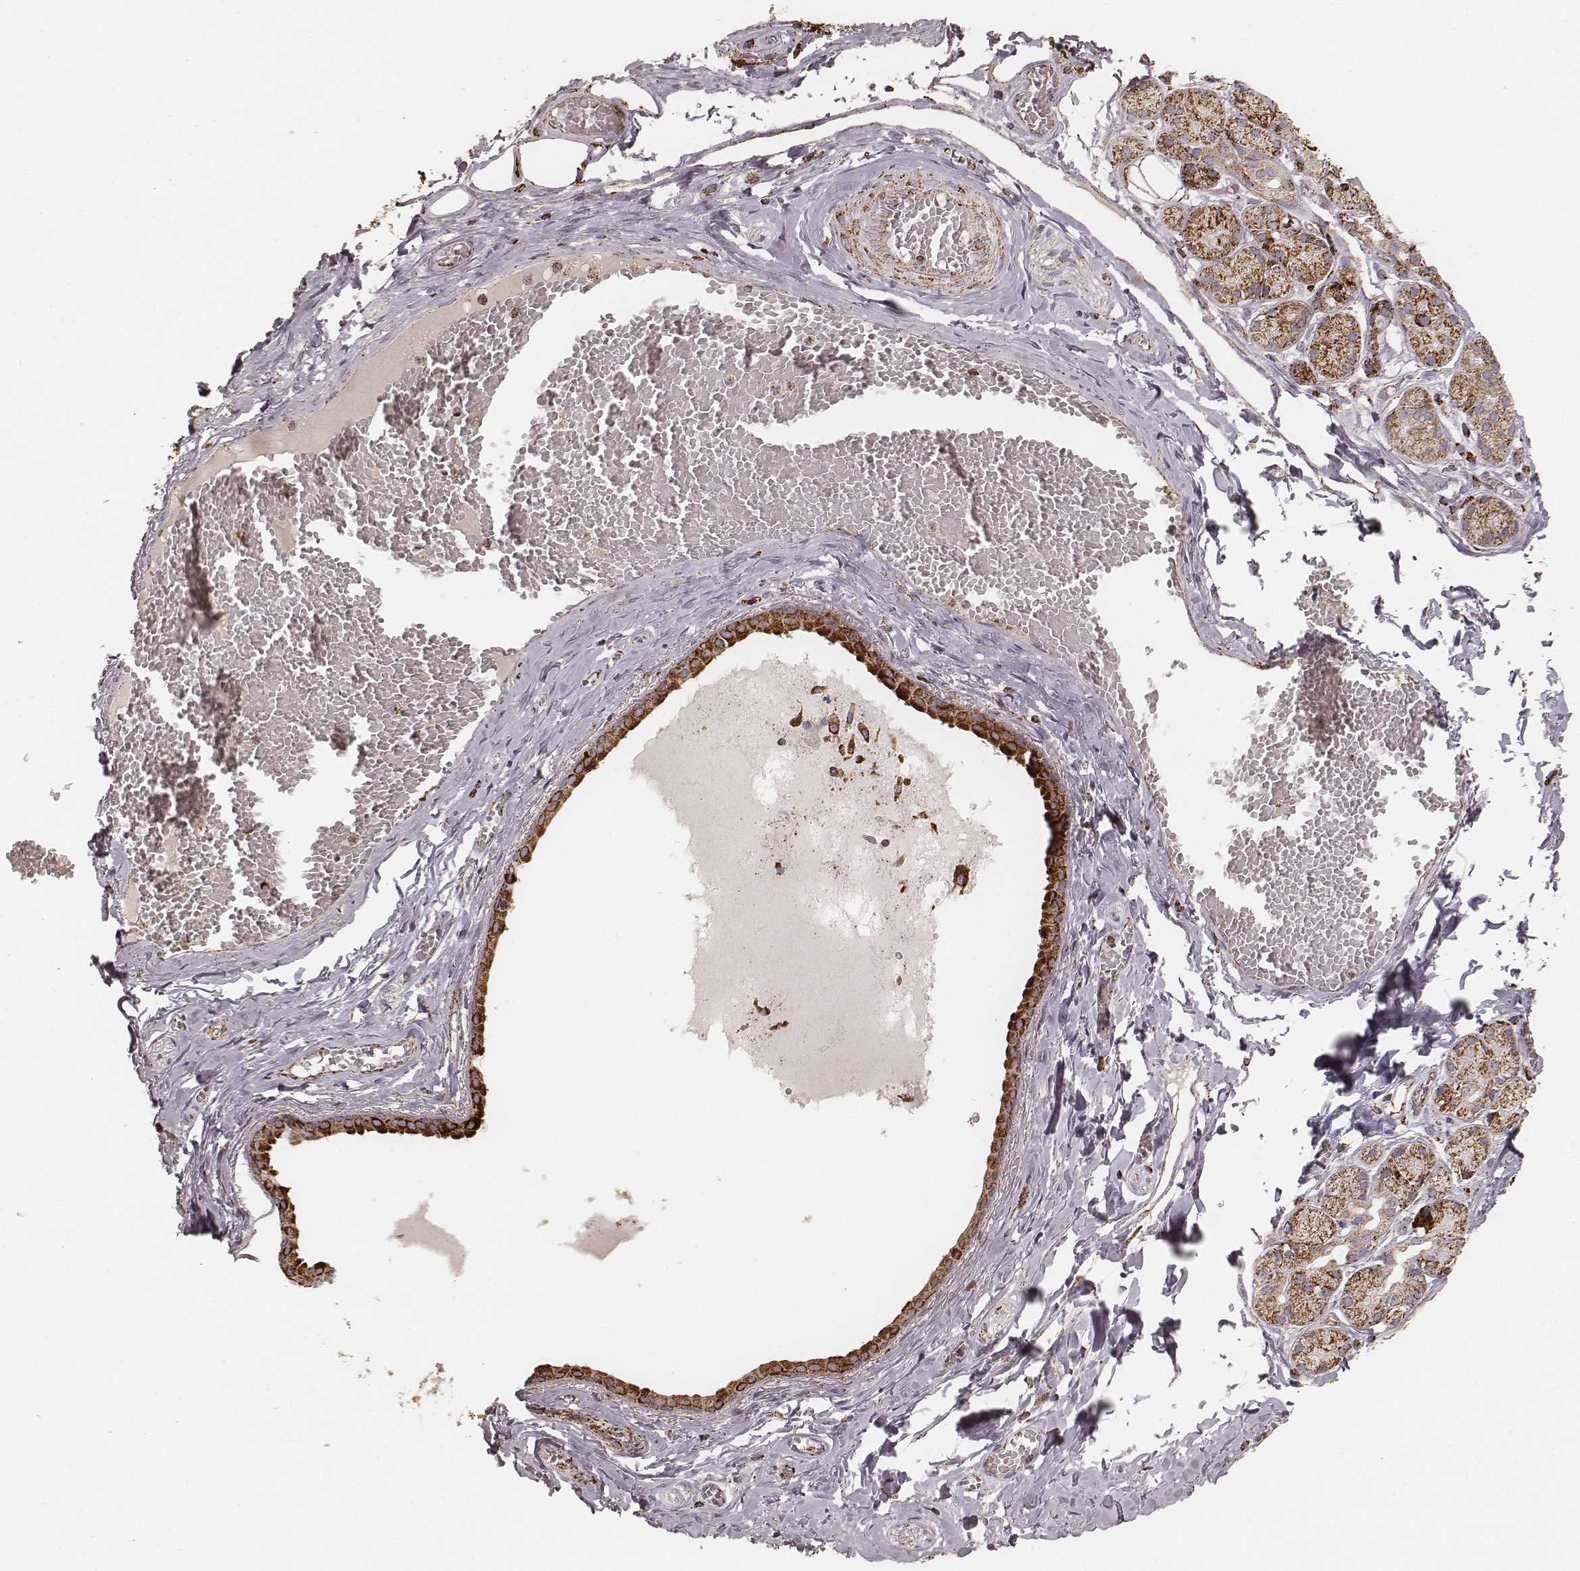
{"staining": {"intensity": "strong", "quantity": ">75%", "location": "cytoplasmic/membranous"}, "tissue": "salivary gland", "cell_type": "Glandular cells", "image_type": "normal", "snomed": [{"axis": "morphology", "description": "Normal tissue, NOS"}, {"axis": "topography", "description": "Salivary gland"}, {"axis": "topography", "description": "Peripheral nerve tissue"}], "caption": "Immunohistochemistry of benign salivary gland displays high levels of strong cytoplasmic/membranous expression in about >75% of glandular cells.", "gene": "CS", "patient": {"sex": "male", "age": 71}}